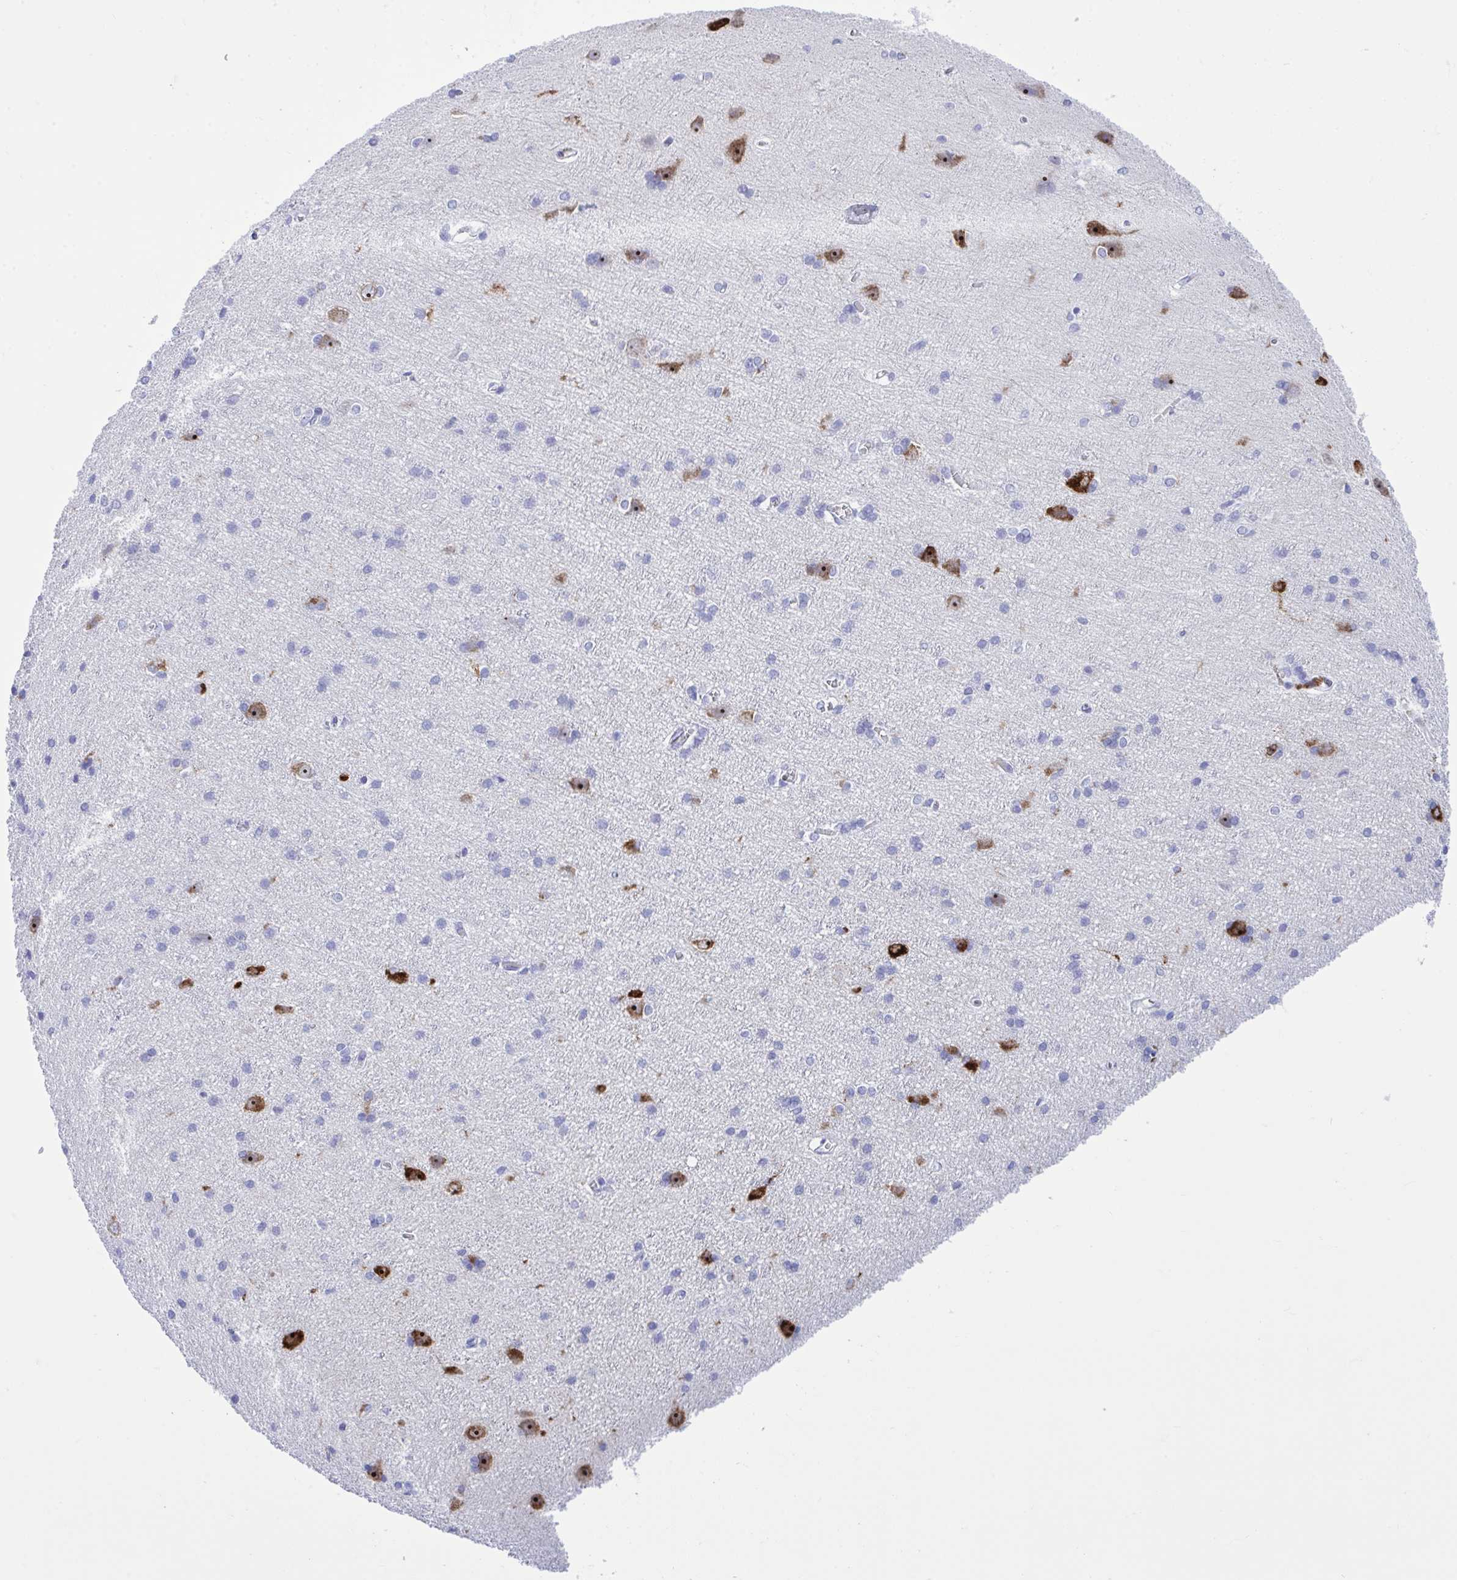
{"staining": {"intensity": "negative", "quantity": "none", "location": "none"}, "tissue": "cerebral cortex", "cell_type": "Endothelial cells", "image_type": "normal", "snomed": [{"axis": "morphology", "description": "Normal tissue, NOS"}, {"axis": "topography", "description": "Cerebral cortex"}], "caption": "IHC of normal cerebral cortex exhibits no positivity in endothelial cells.", "gene": "BEX5", "patient": {"sex": "male", "age": 37}}